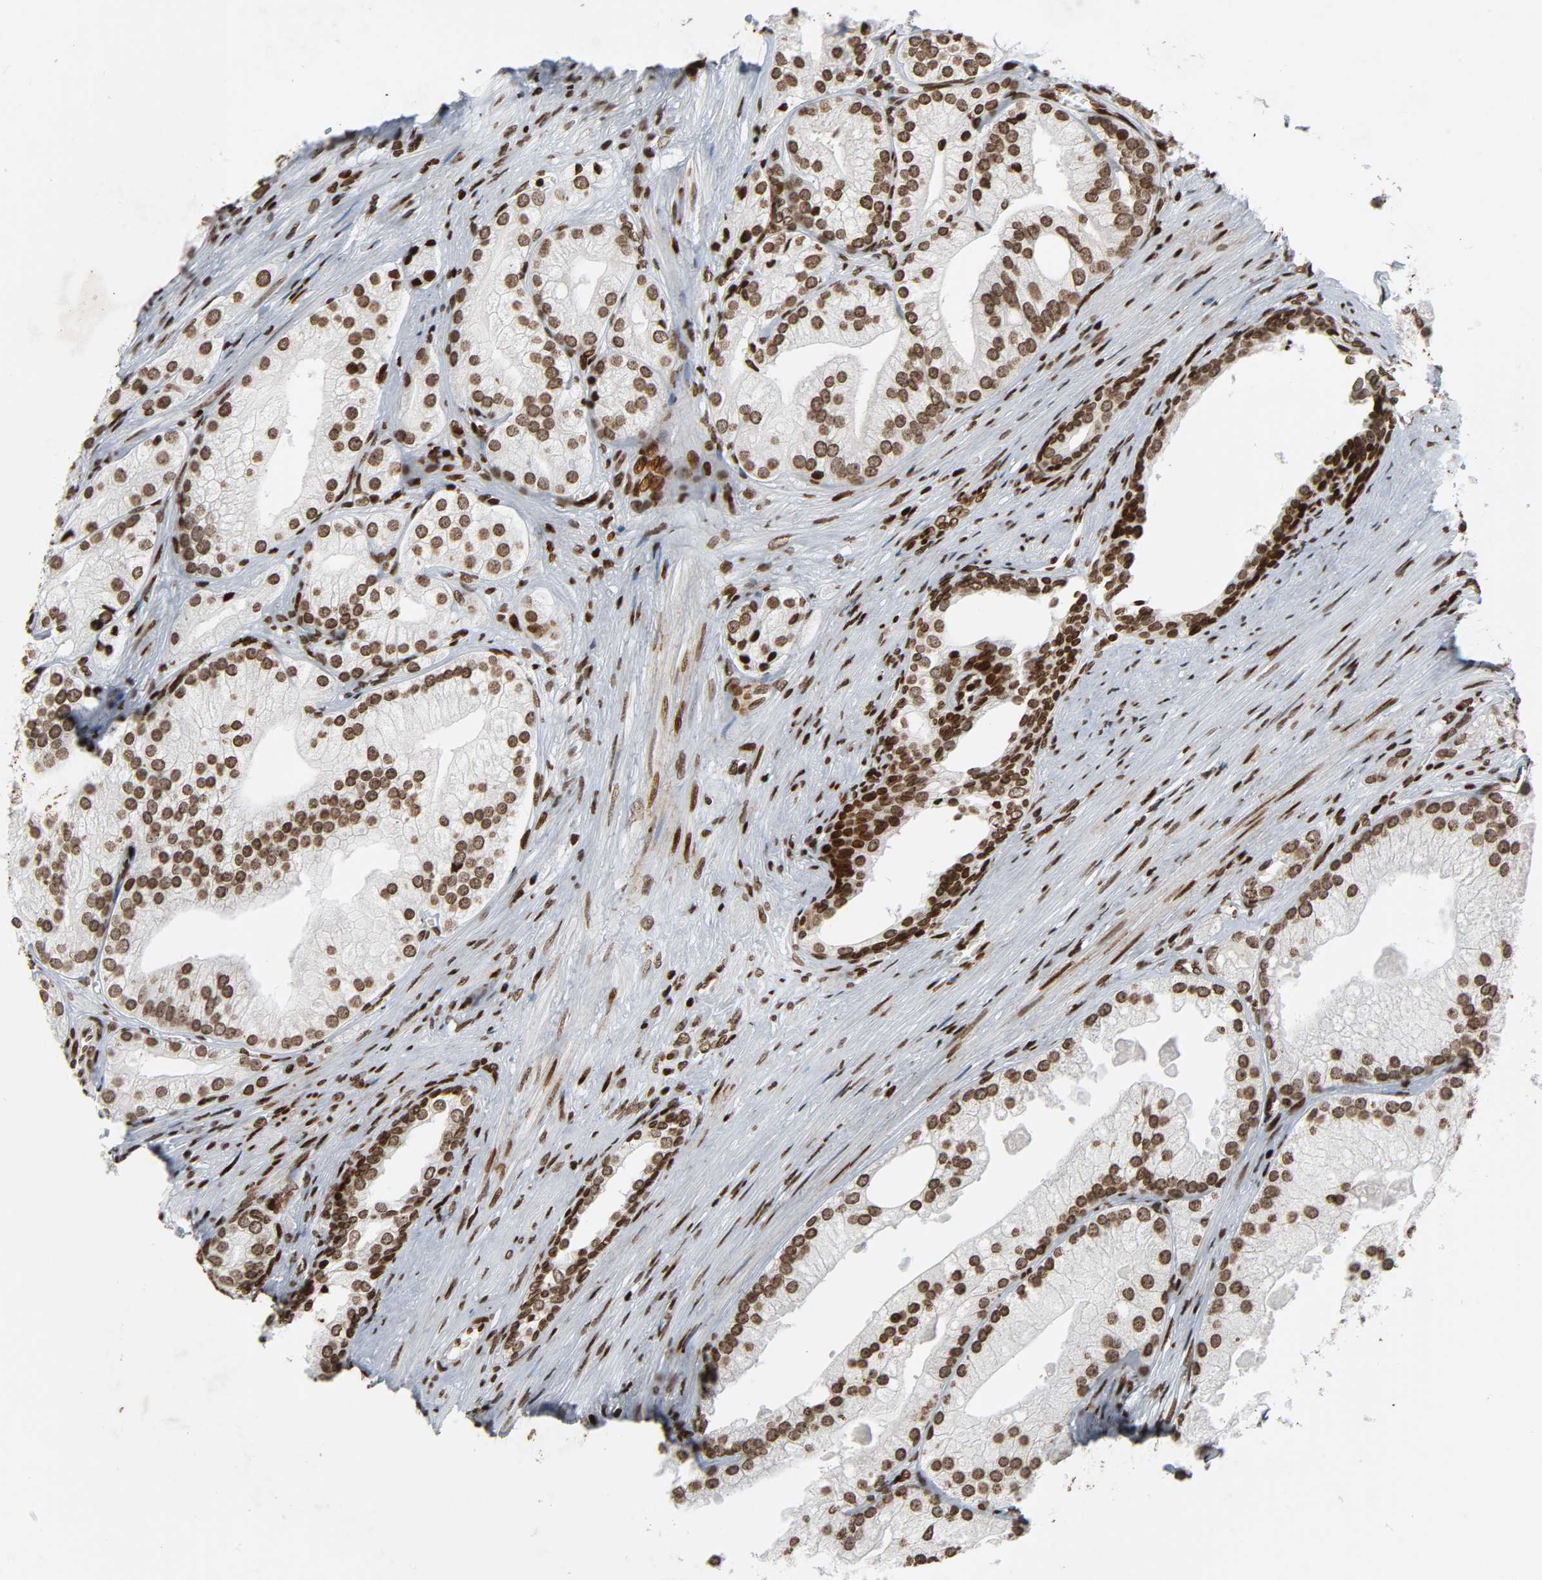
{"staining": {"intensity": "moderate", "quantity": ">75%", "location": "nuclear"}, "tissue": "prostate cancer", "cell_type": "Tumor cells", "image_type": "cancer", "snomed": [{"axis": "morphology", "description": "Adenocarcinoma, Low grade"}, {"axis": "topography", "description": "Prostate"}], "caption": "IHC (DAB) staining of low-grade adenocarcinoma (prostate) displays moderate nuclear protein staining in about >75% of tumor cells.", "gene": "RXRA", "patient": {"sex": "male", "age": 69}}